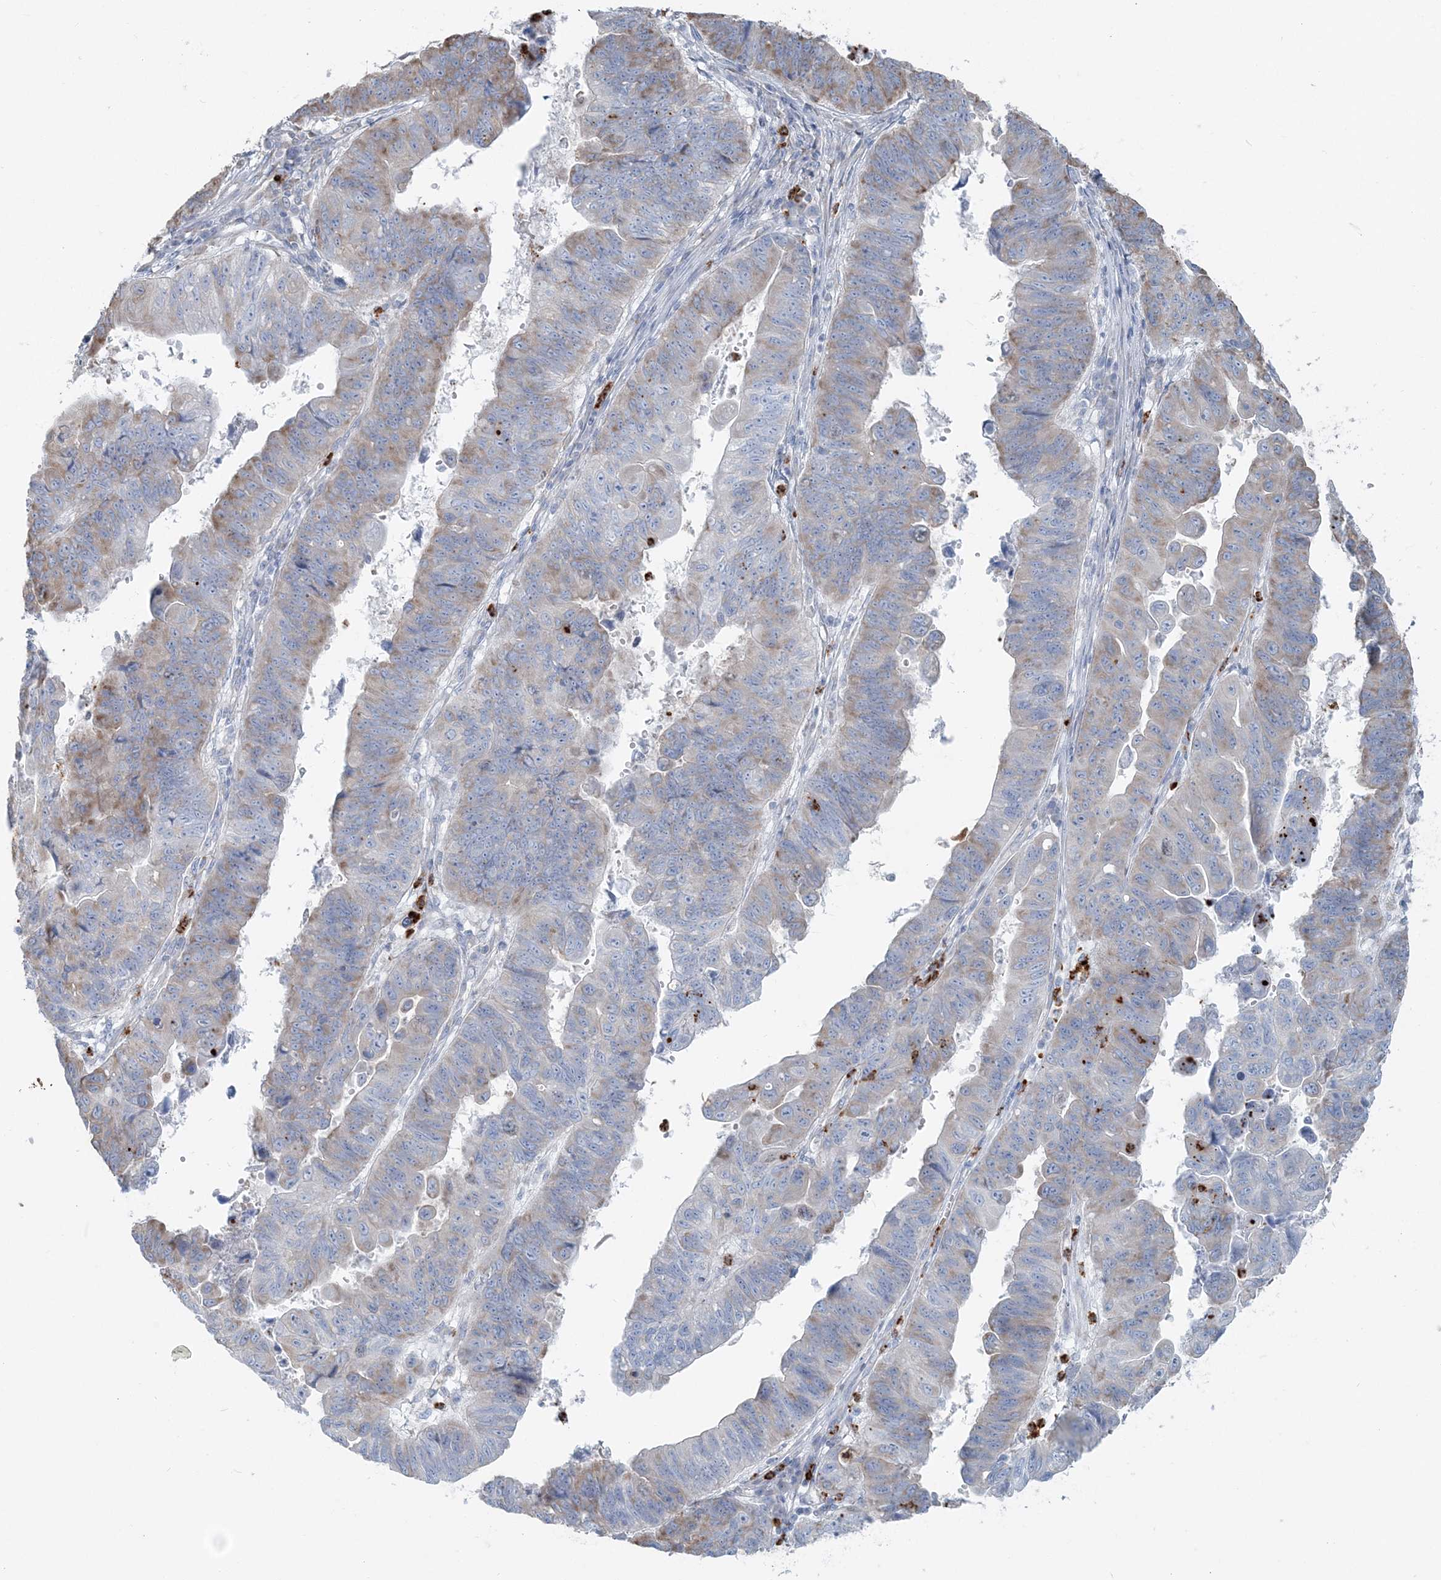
{"staining": {"intensity": "weak", "quantity": "25%-75%", "location": "cytoplasmic/membranous"}, "tissue": "stomach cancer", "cell_type": "Tumor cells", "image_type": "cancer", "snomed": [{"axis": "morphology", "description": "Adenocarcinoma, NOS"}, {"axis": "topography", "description": "Stomach"}], "caption": "Brown immunohistochemical staining in human adenocarcinoma (stomach) reveals weak cytoplasmic/membranous positivity in approximately 25%-75% of tumor cells. Nuclei are stained in blue.", "gene": "CCNJ", "patient": {"sex": "male", "age": 59}}